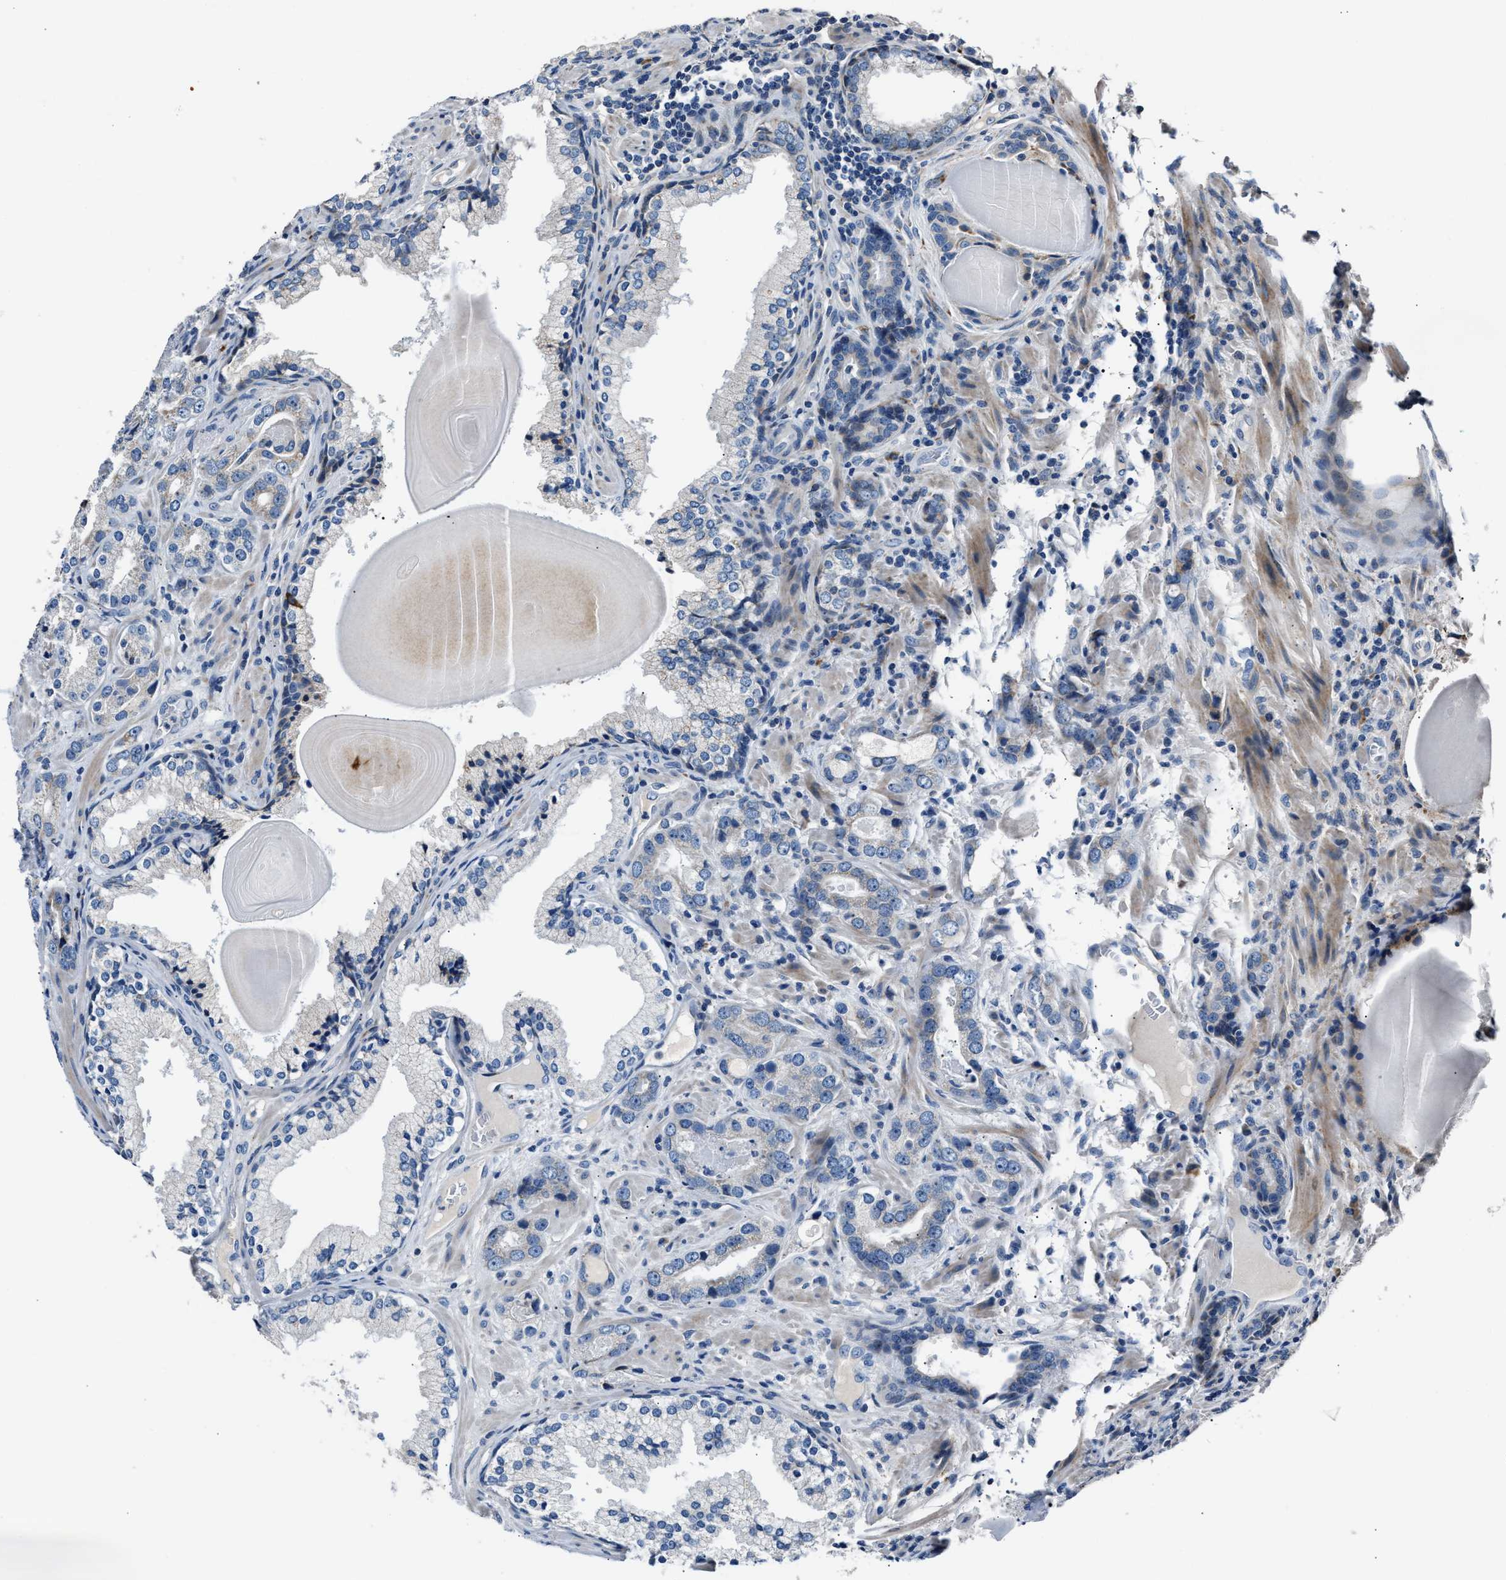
{"staining": {"intensity": "negative", "quantity": "none", "location": "none"}, "tissue": "prostate cancer", "cell_type": "Tumor cells", "image_type": "cancer", "snomed": [{"axis": "morphology", "description": "Adenocarcinoma, High grade"}, {"axis": "topography", "description": "Prostate"}], "caption": "Prostate cancer (high-grade adenocarcinoma) was stained to show a protein in brown. There is no significant positivity in tumor cells.", "gene": "DNAJC24", "patient": {"sex": "male", "age": 63}}